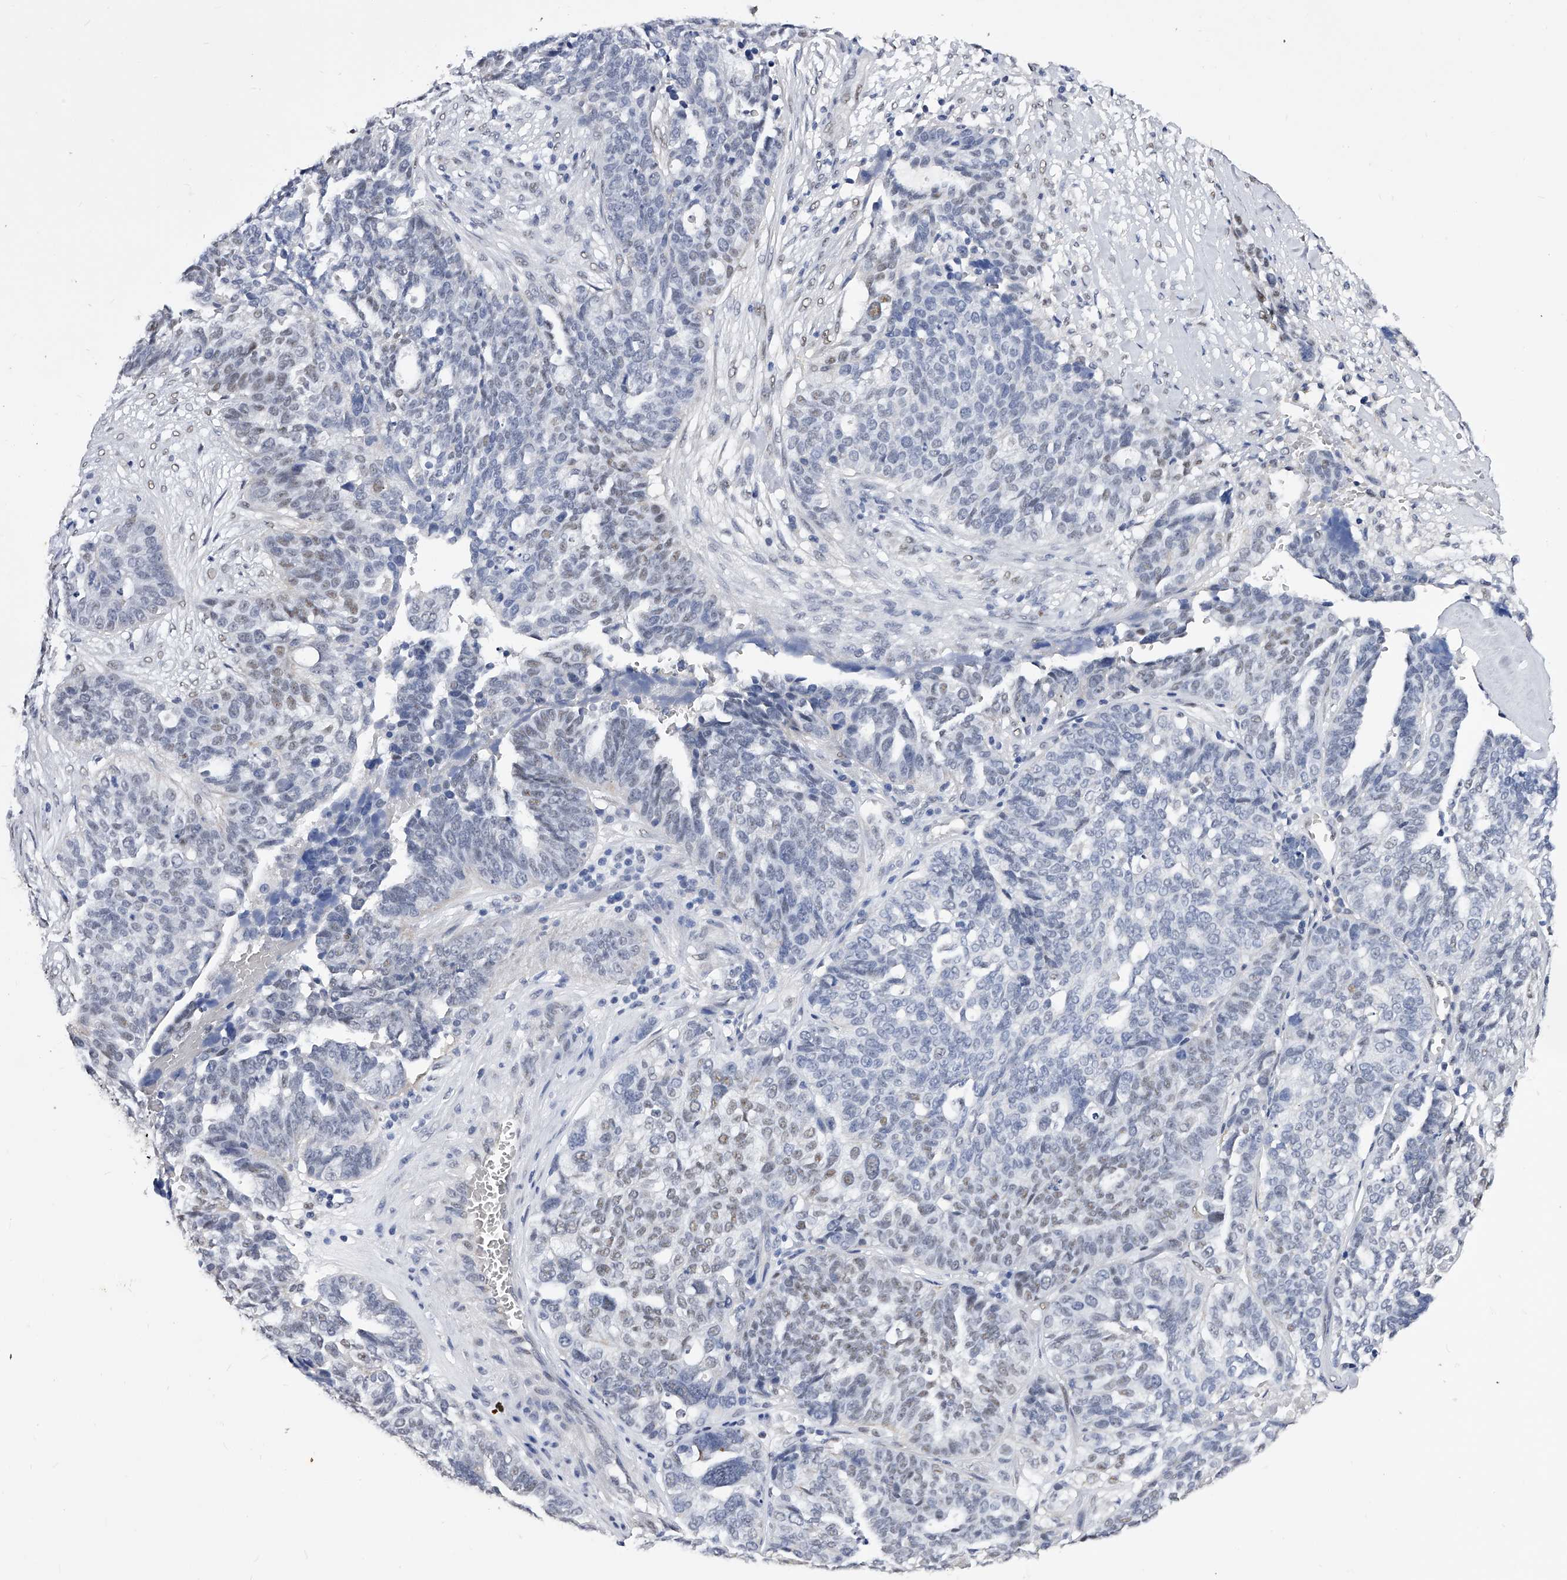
{"staining": {"intensity": "weak", "quantity": "<25%", "location": "nuclear"}, "tissue": "ovarian cancer", "cell_type": "Tumor cells", "image_type": "cancer", "snomed": [{"axis": "morphology", "description": "Cystadenocarcinoma, serous, NOS"}, {"axis": "topography", "description": "Ovary"}], "caption": "Tumor cells show no significant staining in ovarian cancer. (Stains: DAB immunohistochemistry (IHC) with hematoxylin counter stain, Microscopy: brightfield microscopy at high magnification).", "gene": "ZNF529", "patient": {"sex": "female", "age": 59}}